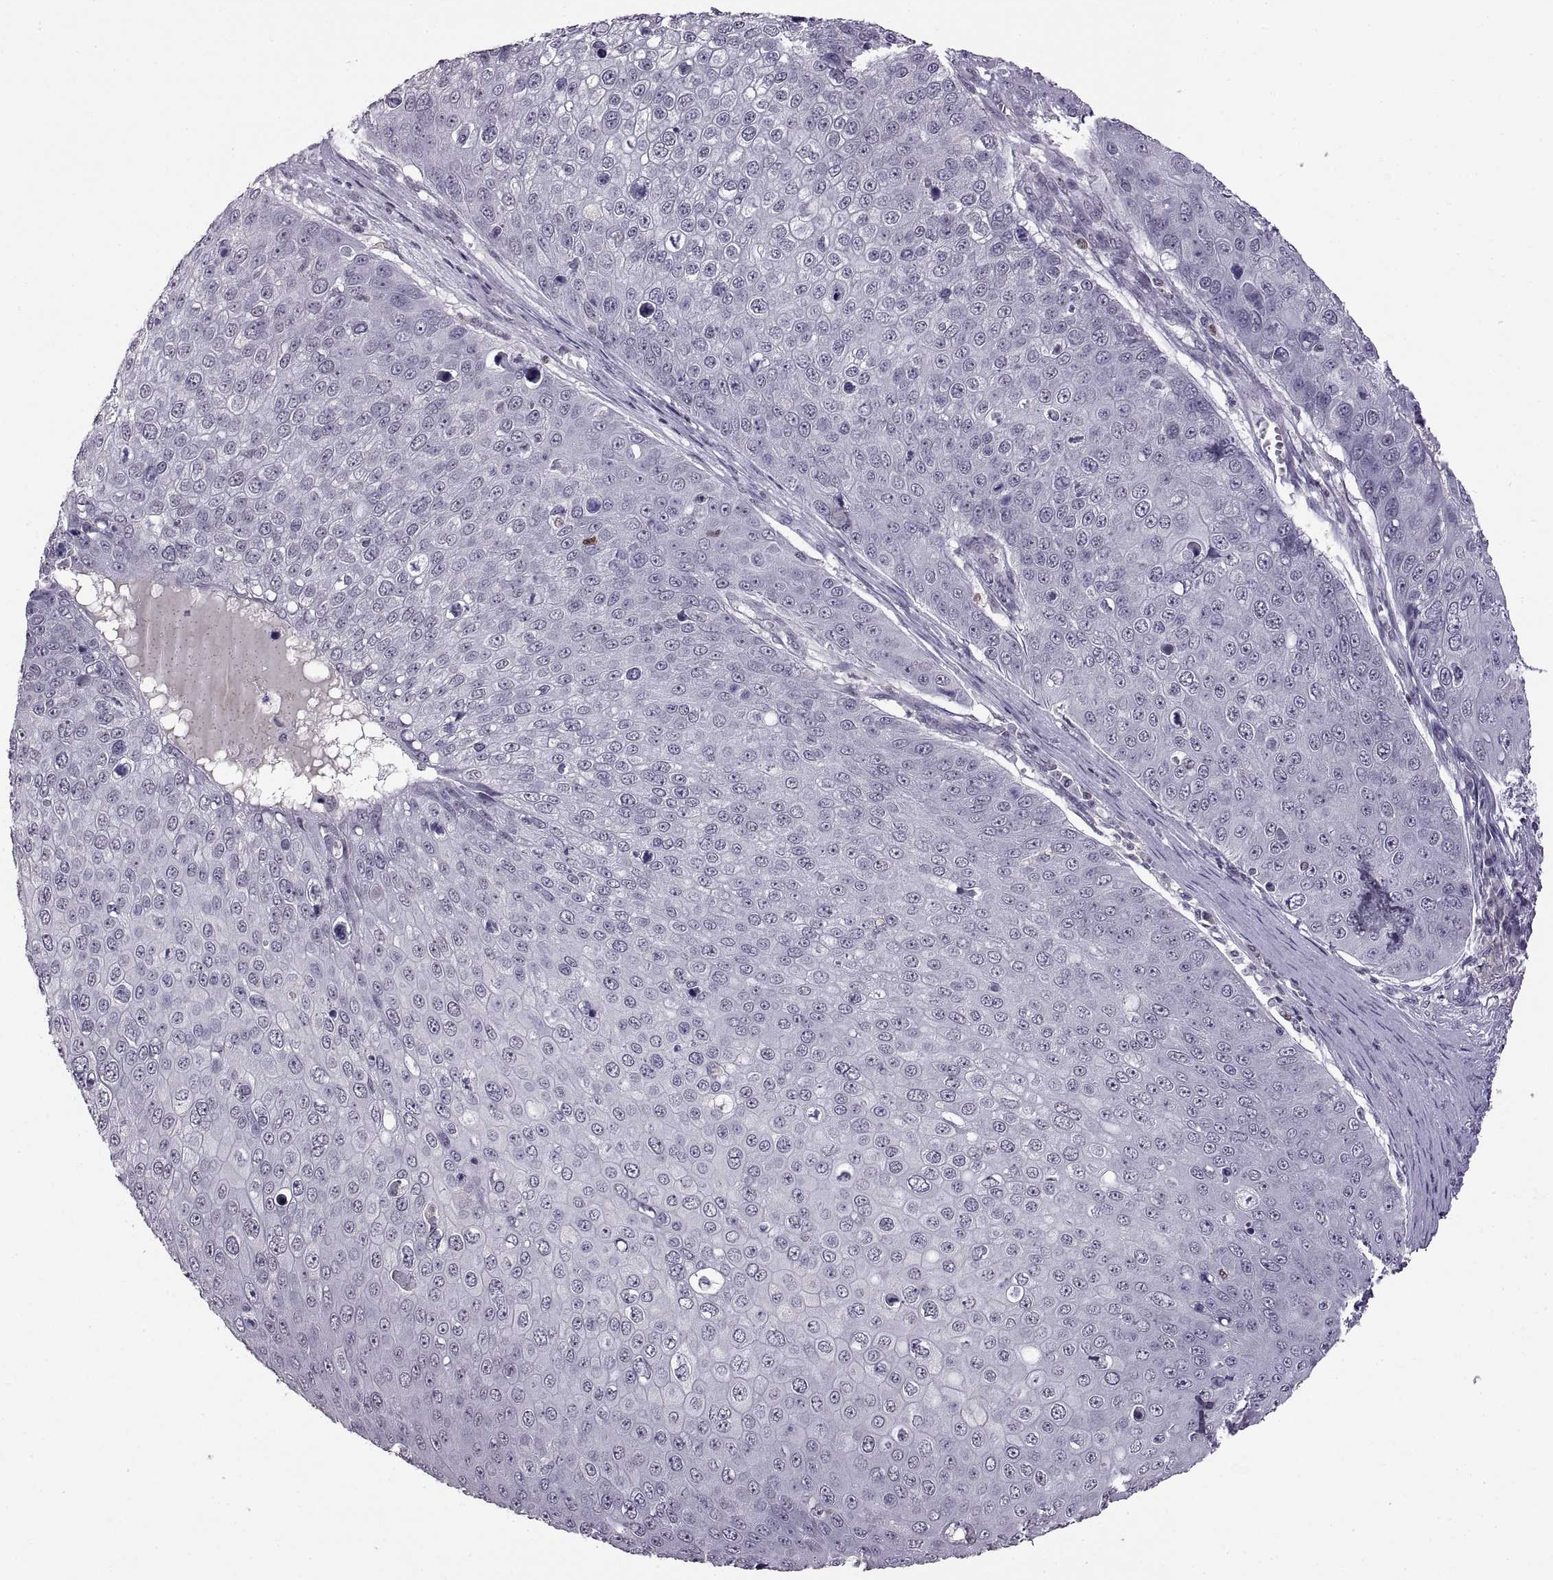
{"staining": {"intensity": "negative", "quantity": "none", "location": "none"}, "tissue": "skin cancer", "cell_type": "Tumor cells", "image_type": "cancer", "snomed": [{"axis": "morphology", "description": "Squamous cell carcinoma, NOS"}, {"axis": "topography", "description": "Skin"}], "caption": "The photomicrograph displays no staining of tumor cells in skin cancer (squamous cell carcinoma). The staining was performed using DAB (3,3'-diaminobenzidine) to visualize the protein expression in brown, while the nuclei were stained in blue with hematoxylin (Magnification: 20x).", "gene": "NEK2", "patient": {"sex": "male", "age": 71}}